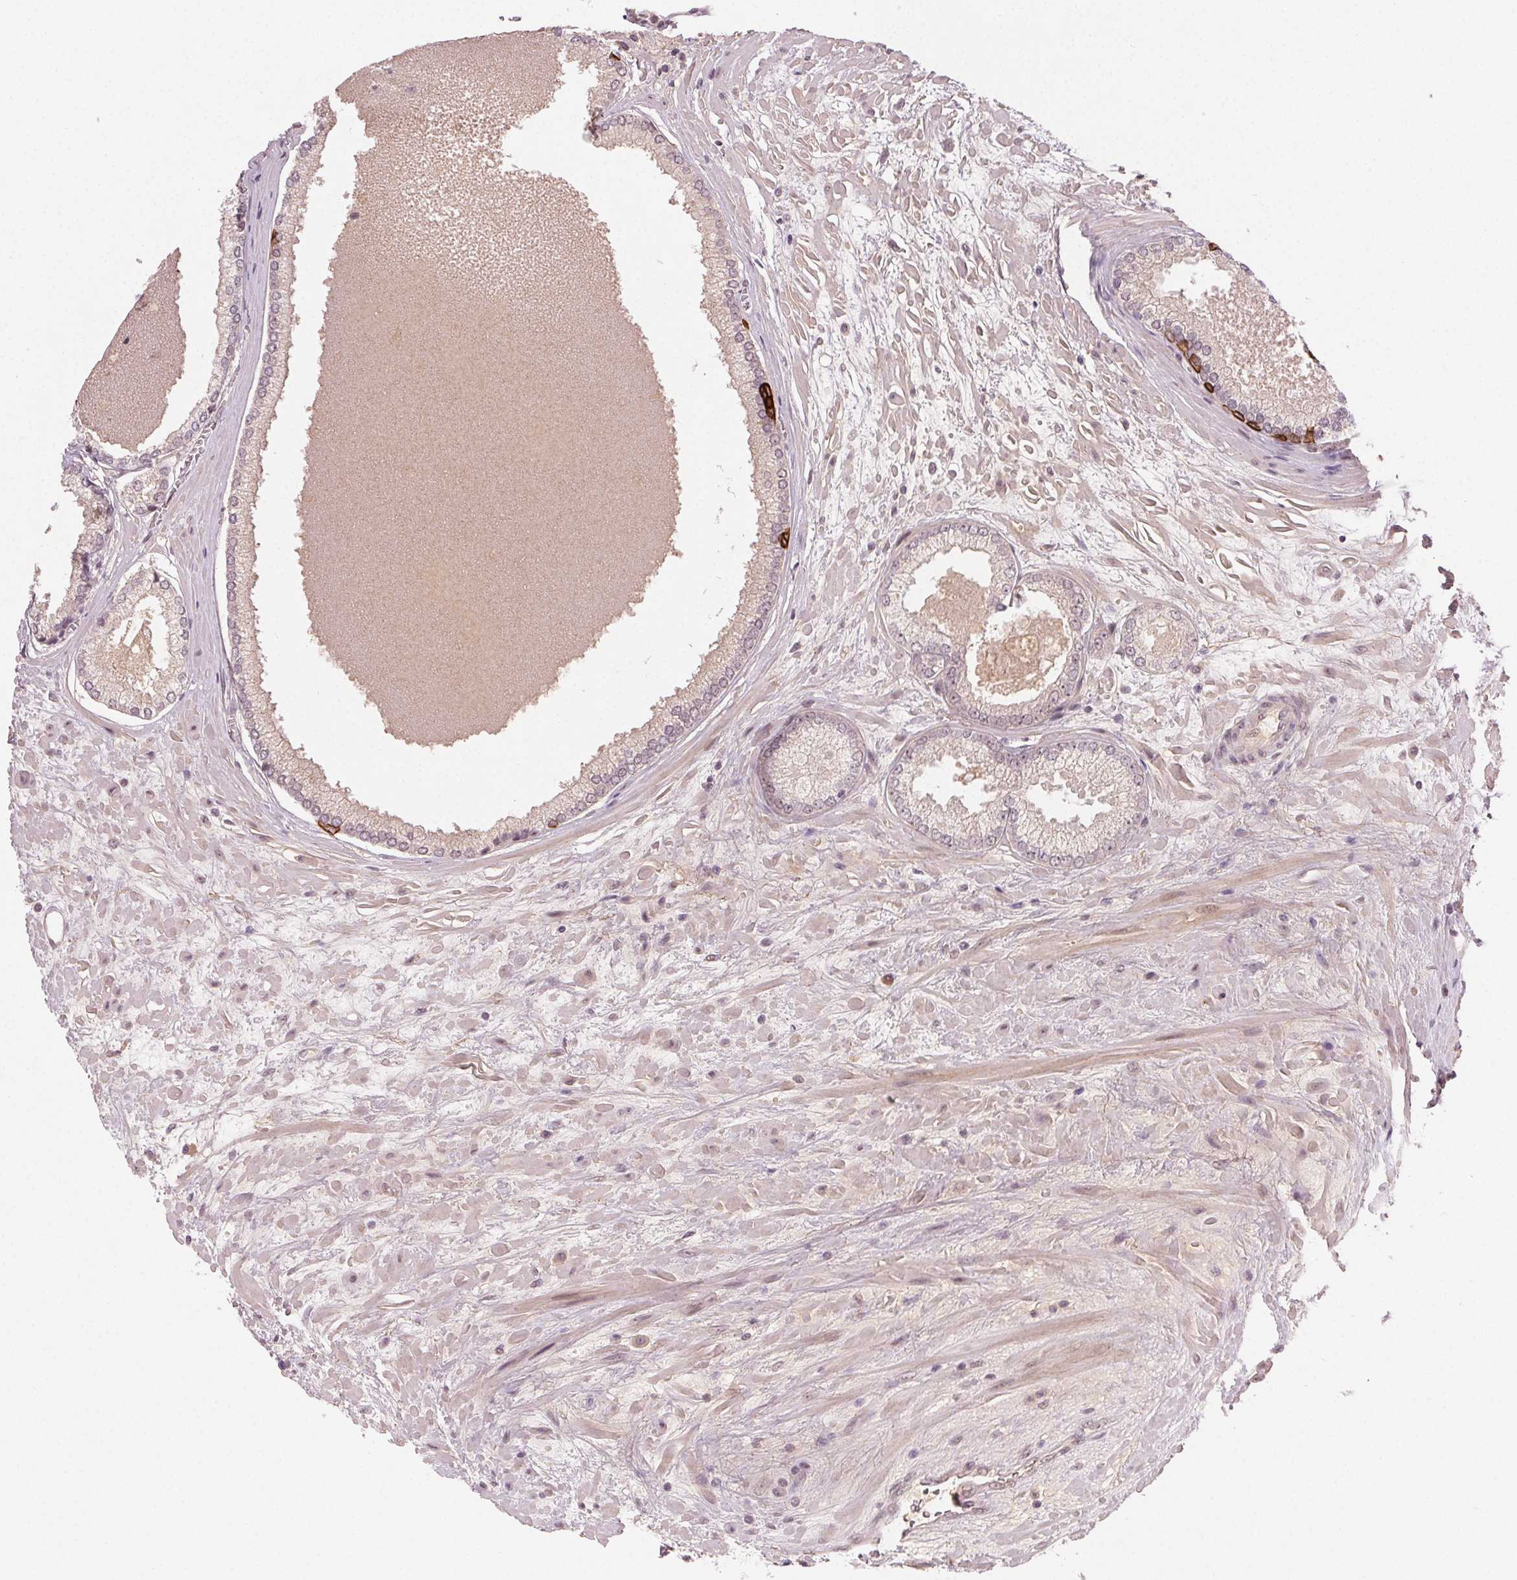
{"staining": {"intensity": "negative", "quantity": "none", "location": "none"}, "tissue": "prostate cancer", "cell_type": "Tumor cells", "image_type": "cancer", "snomed": [{"axis": "morphology", "description": "Adenocarcinoma, High grade"}, {"axis": "topography", "description": "Prostate"}], "caption": "Immunohistochemistry micrograph of human prostate cancer (high-grade adenocarcinoma) stained for a protein (brown), which demonstrates no expression in tumor cells.", "gene": "TUB", "patient": {"sex": "male", "age": 73}}